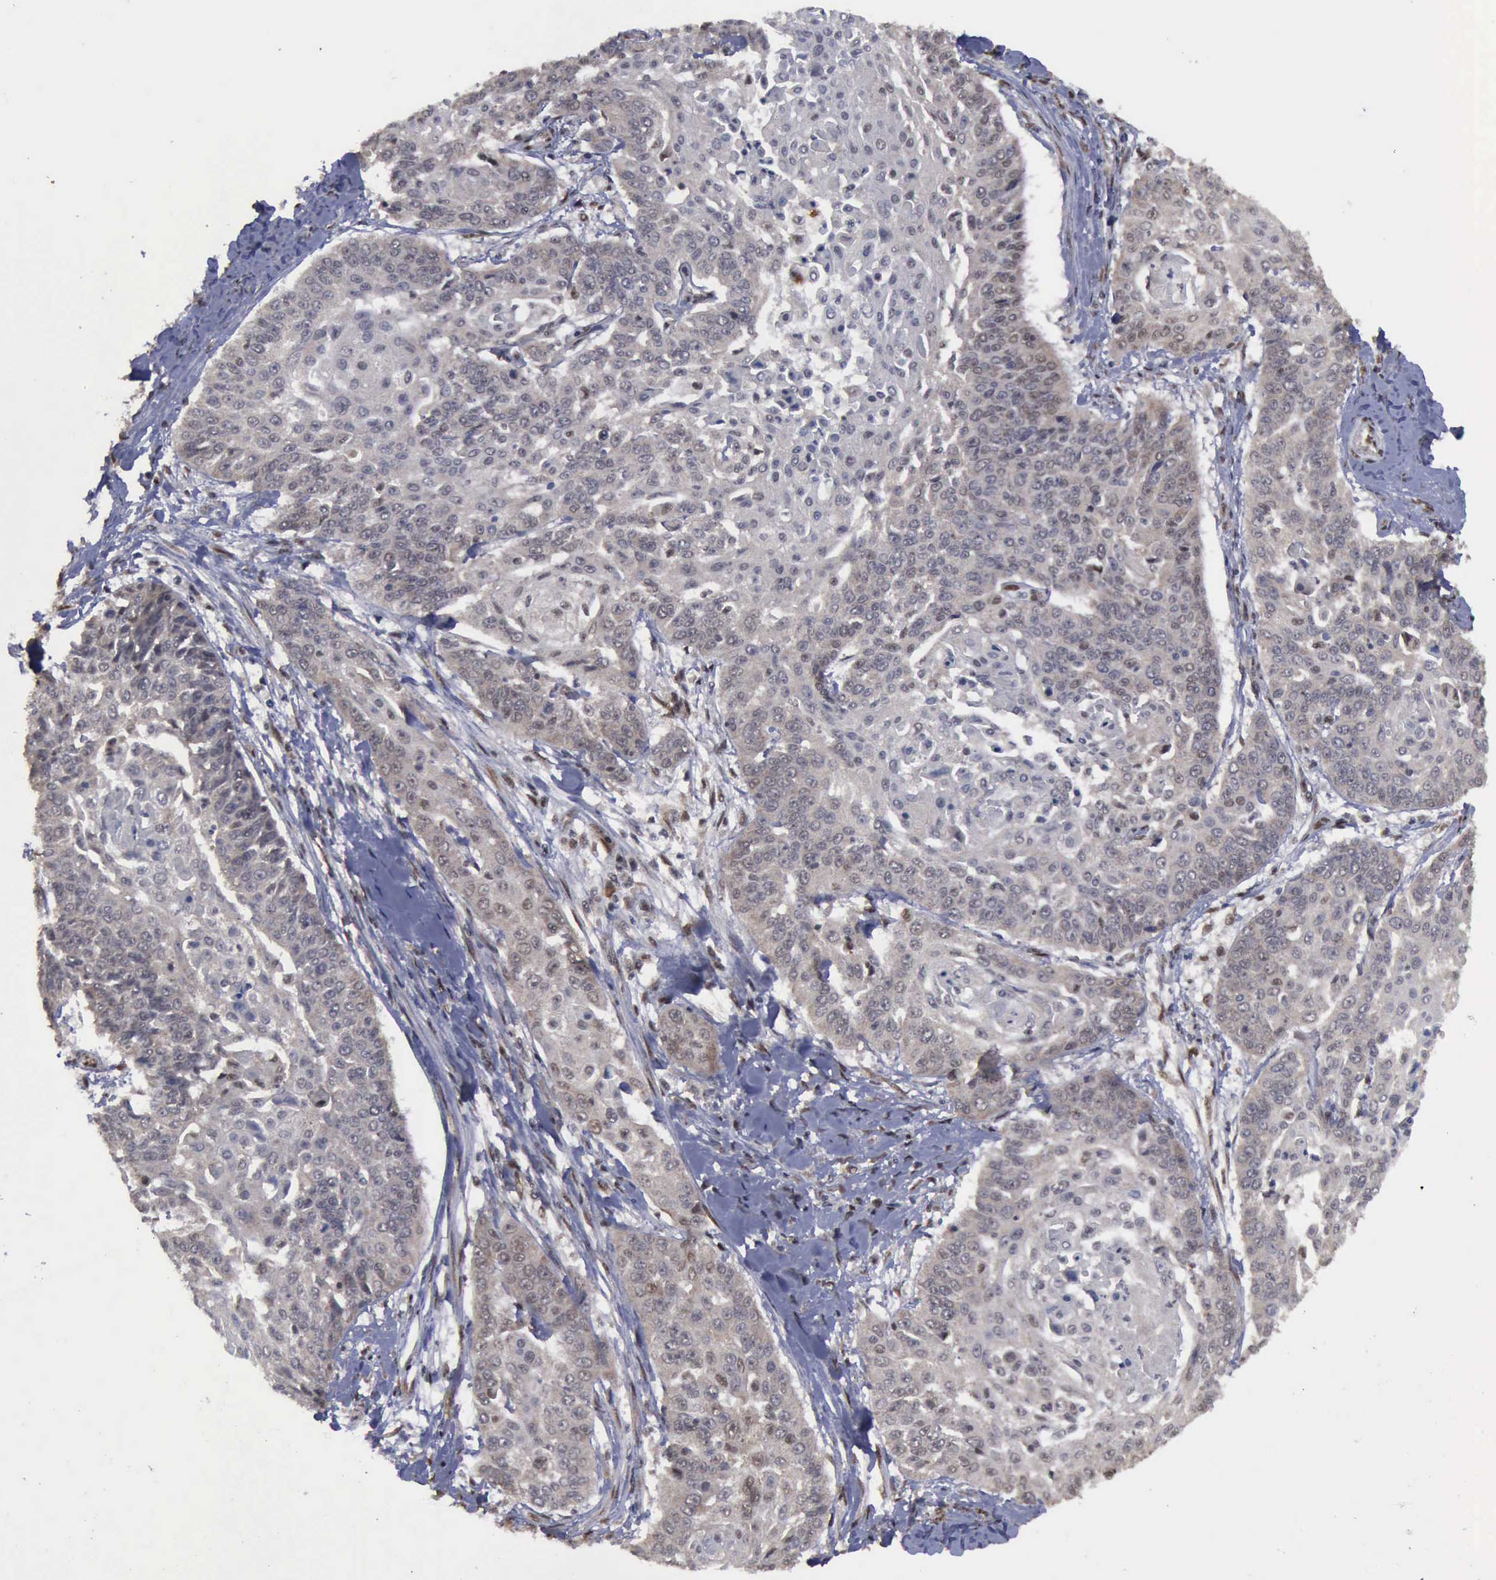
{"staining": {"intensity": "weak", "quantity": "<25%", "location": "cytoplasmic/membranous"}, "tissue": "cervical cancer", "cell_type": "Tumor cells", "image_type": "cancer", "snomed": [{"axis": "morphology", "description": "Squamous cell carcinoma, NOS"}, {"axis": "topography", "description": "Cervix"}], "caption": "IHC of human squamous cell carcinoma (cervical) shows no expression in tumor cells. Brightfield microscopy of immunohistochemistry (IHC) stained with DAB (3,3'-diaminobenzidine) (brown) and hematoxylin (blue), captured at high magnification.", "gene": "RTCB", "patient": {"sex": "female", "age": 64}}